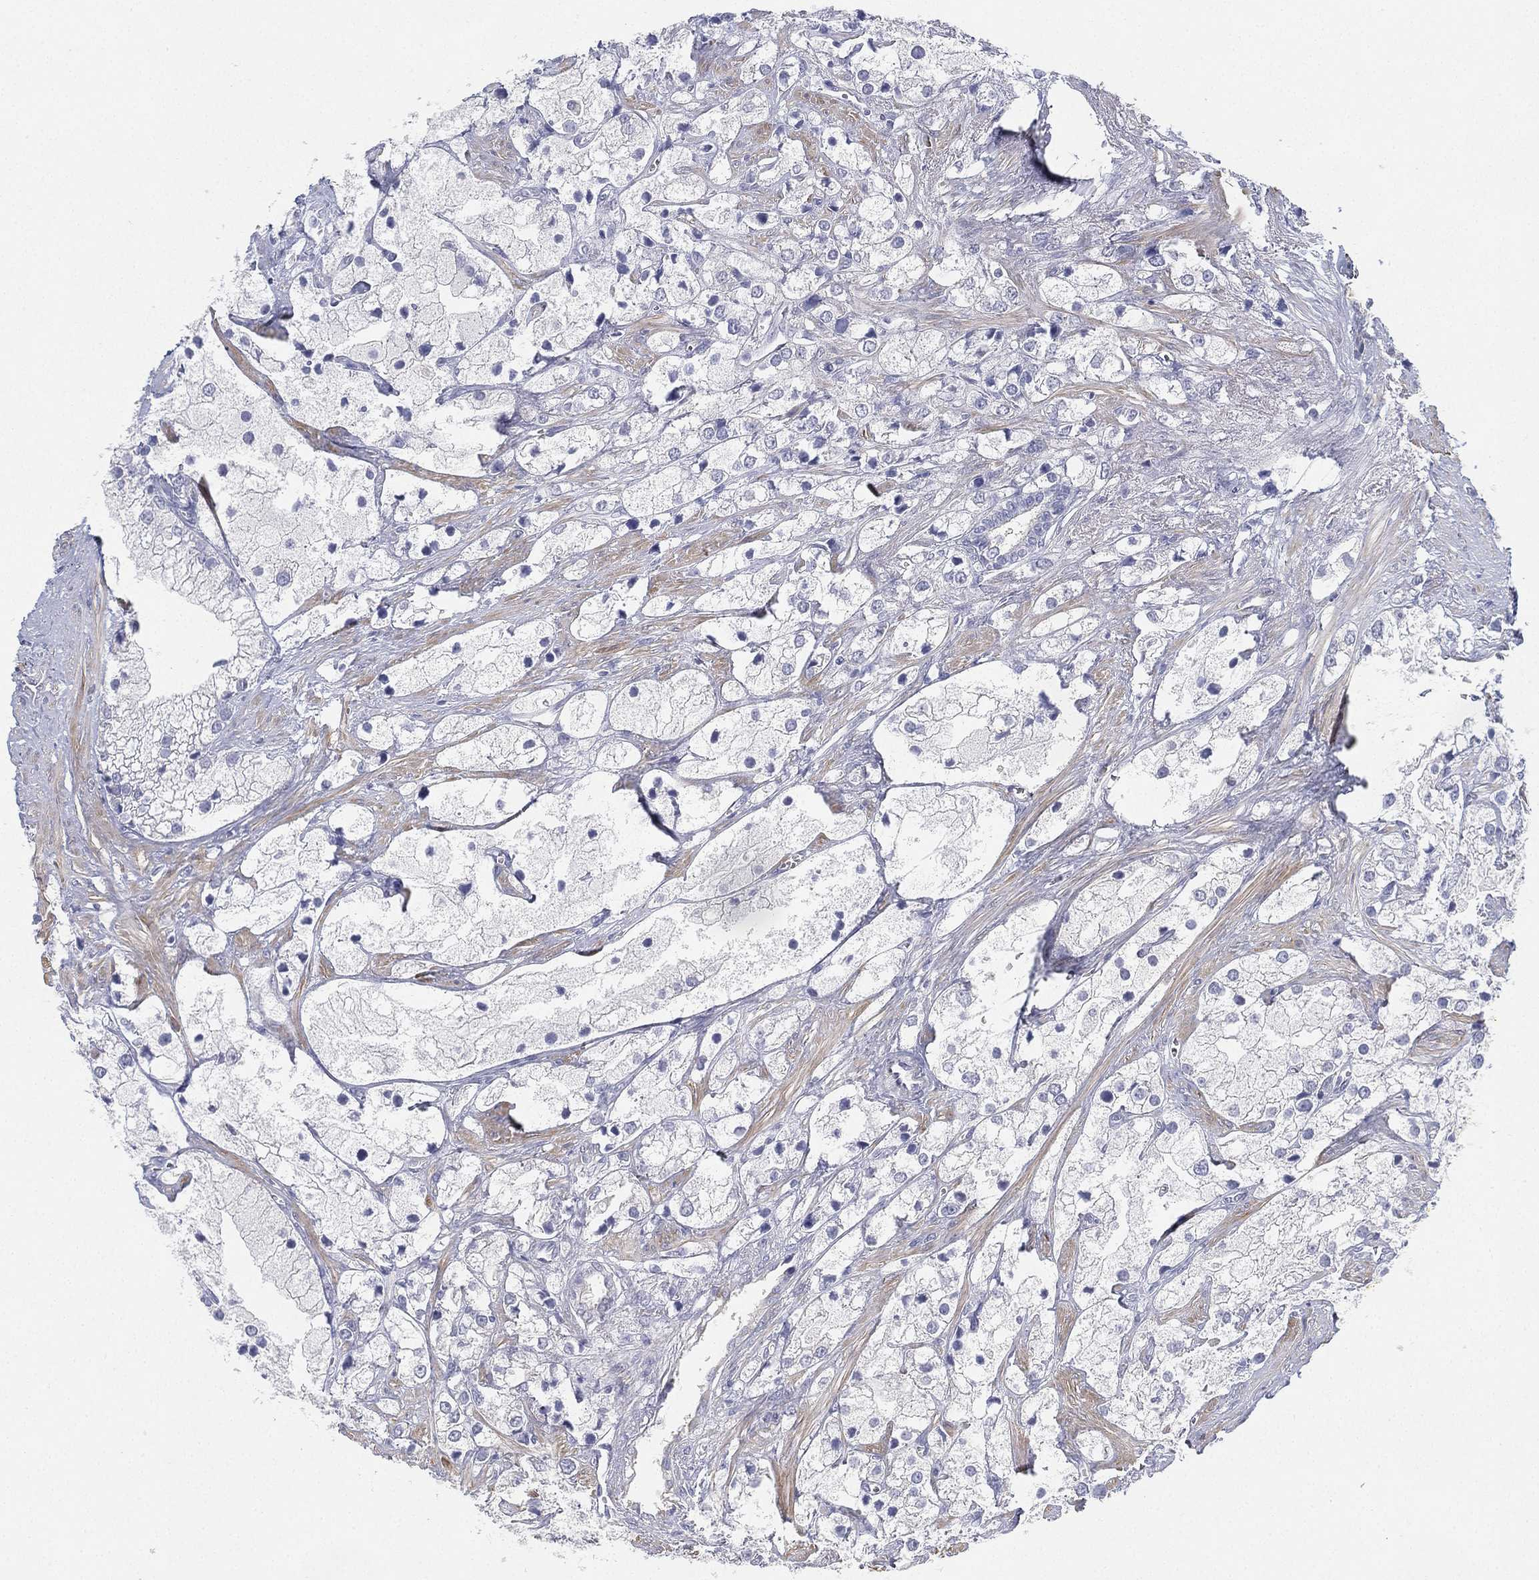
{"staining": {"intensity": "negative", "quantity": "none", "location": "none"}, "tissue": "prostate cancer", "cell_type": "Tumor cells", "image_type": "cancer", "snomed": [{"axis": "morphology", "description": "Adenocarcinoma, NOS"}, {"axis": "topography", "description": "Prostate and seminal vesicle, NOS"}, {"axis": "topography", "description": "Prostate"}], "caption": "High power microscopy micrograph of an immunohistochemistry (IHC) photomicrograph of adenocarcinoma (prostate), revealing no significant expression in tumor cells.", "gene": "HEATR4", "patient": {"sex": "male", "age": 79}}